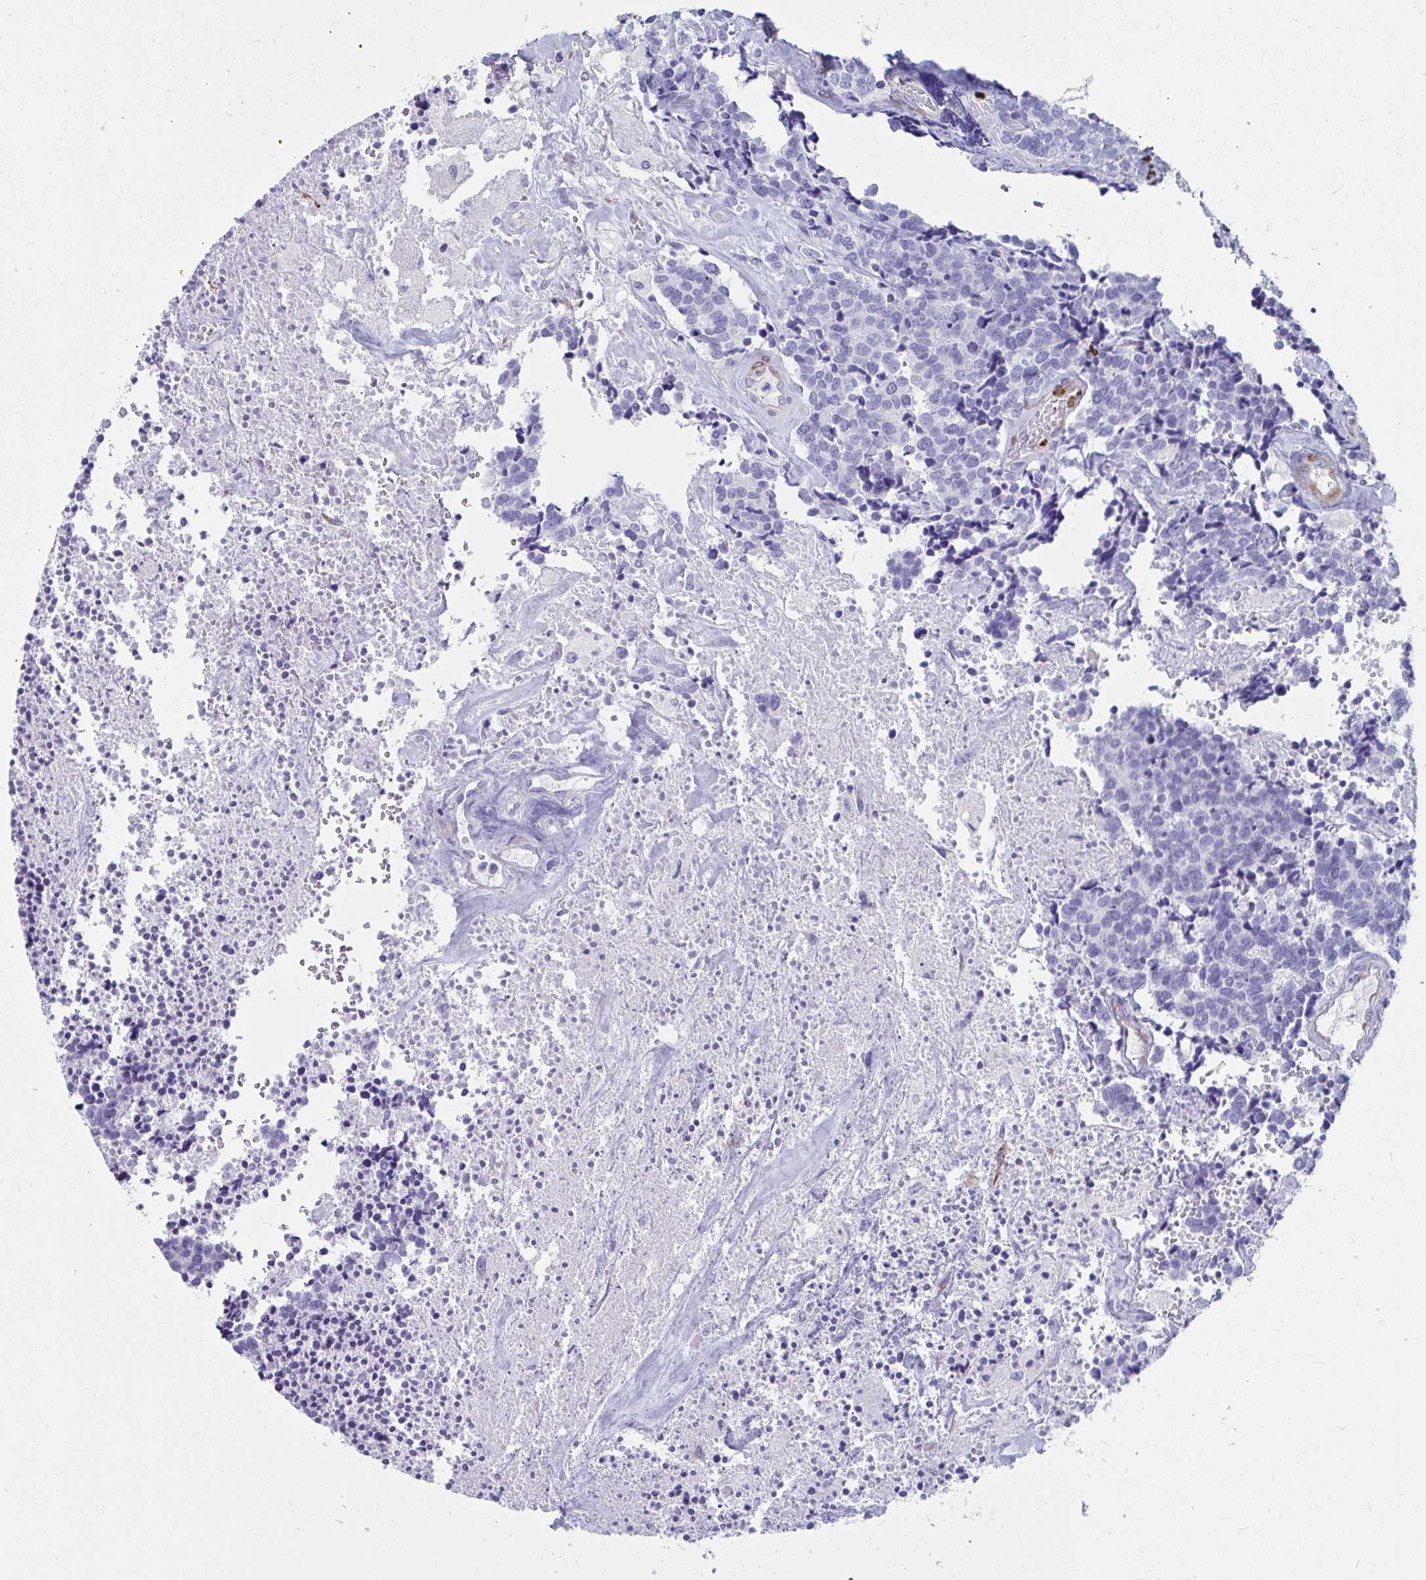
{"staining": {"intensity": "negative", "quantity": "none", "location": "none"}, "tissue": "carcinoid", "cell_type": "Tumor cells", "image_type": "cancer", "snomed": [{"axis": "morphology", "description": "Carcinoid, malignant, NOS"}, {"axis": "topography", "description": "Skin"}], "caption": "DAB (3,3'-diaminobenzidine) immunohistochemical staining of human carcinoid exhibits no significant staining in tumor cells. (Brightfield microscopy of DAB (3,3'-diaminobenzidine) IHC at high magnification).", "gene": "GRXCR2", "patient": {"sex": "female", "age": 79}}